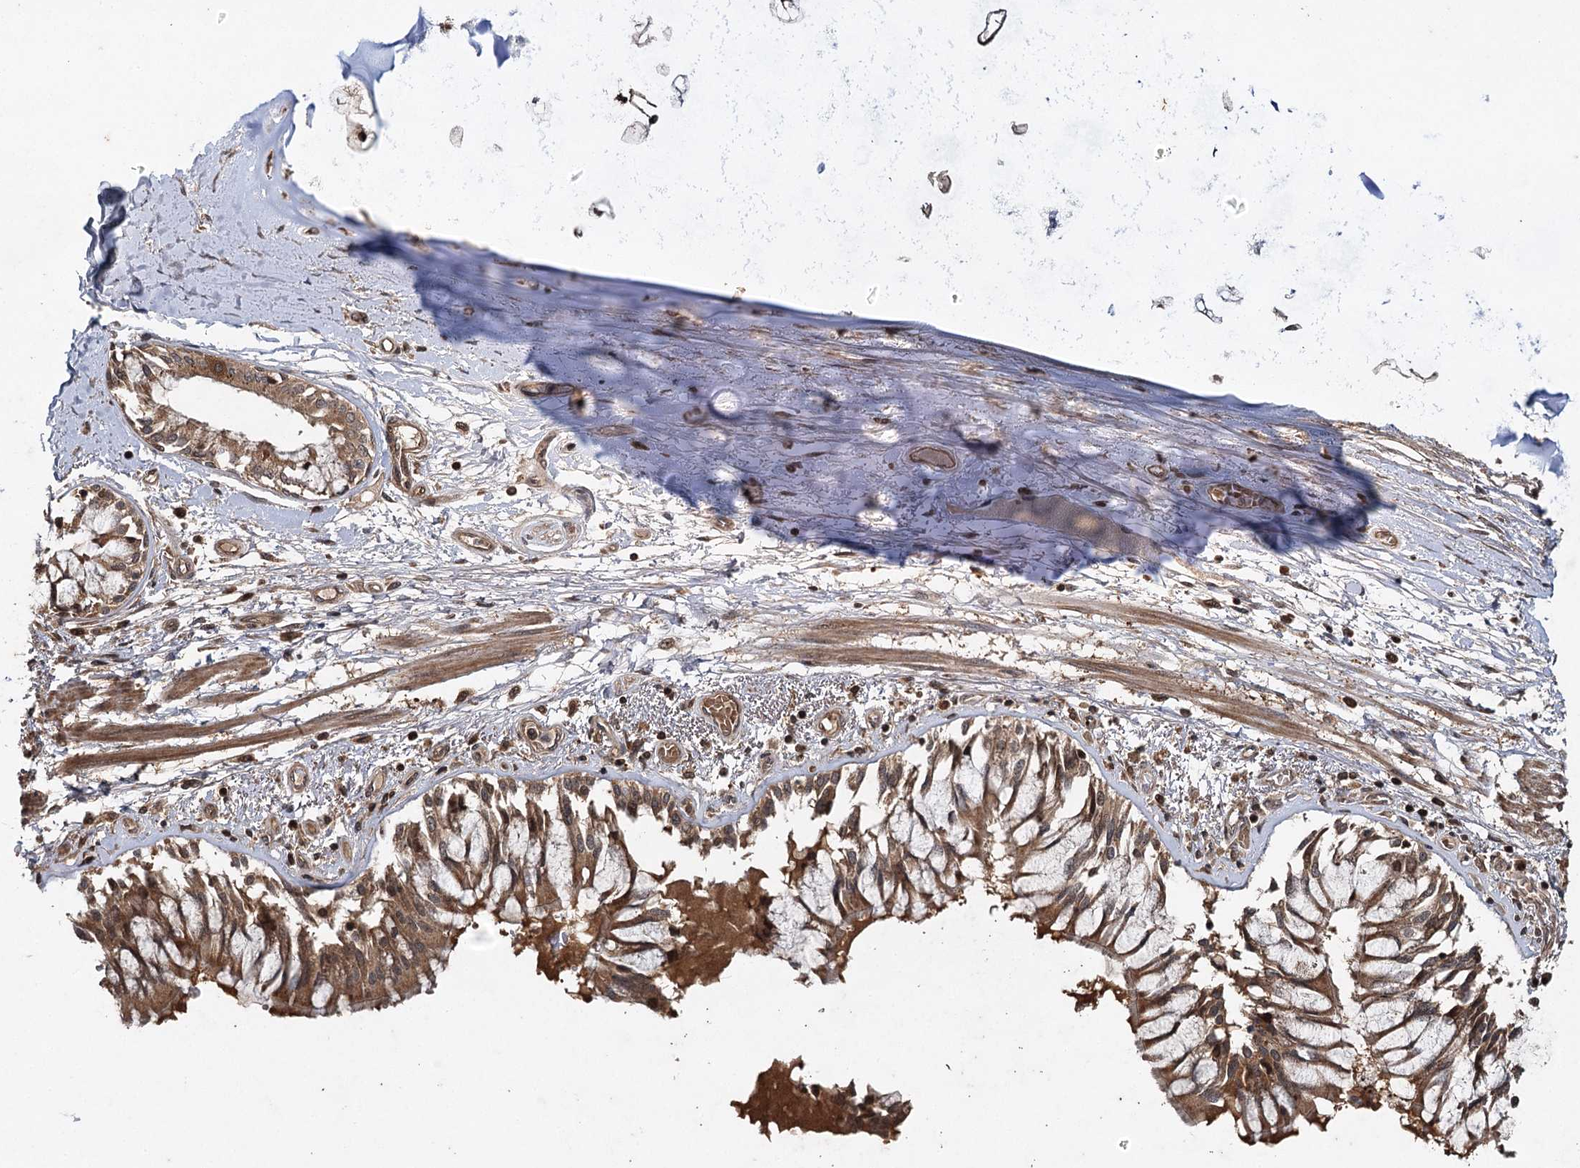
{"staining": {"intensity": "negative", "quantity": "none", "location": "none"}, "tissue": "adipose tissue", "cell_type": "Adipocytes", "image_type": "normal", "snomed": [{"axis": "morphology", "description": "Normal tissue, NOS"}, {"axis": "topography", "description": "Cartilage tissue"}, {"axis": "topography", "description": "Bronchus"}, {"axis": "topography", "description": "Lung"}, {"axis": "topography", "description": "Peripheral nerve tissue"}], "caption": "DAB immunohistochemical staining of normal adipose tissue exhibits no significant expression in adipocytes. The staining is performed using DAB (3,3'-diaminobenzidine) brown chromogen with nuclei counter-stained in using hematoxylin.", "gene": "INSIG2", "patient": {"sex": "female", "age": 49}}